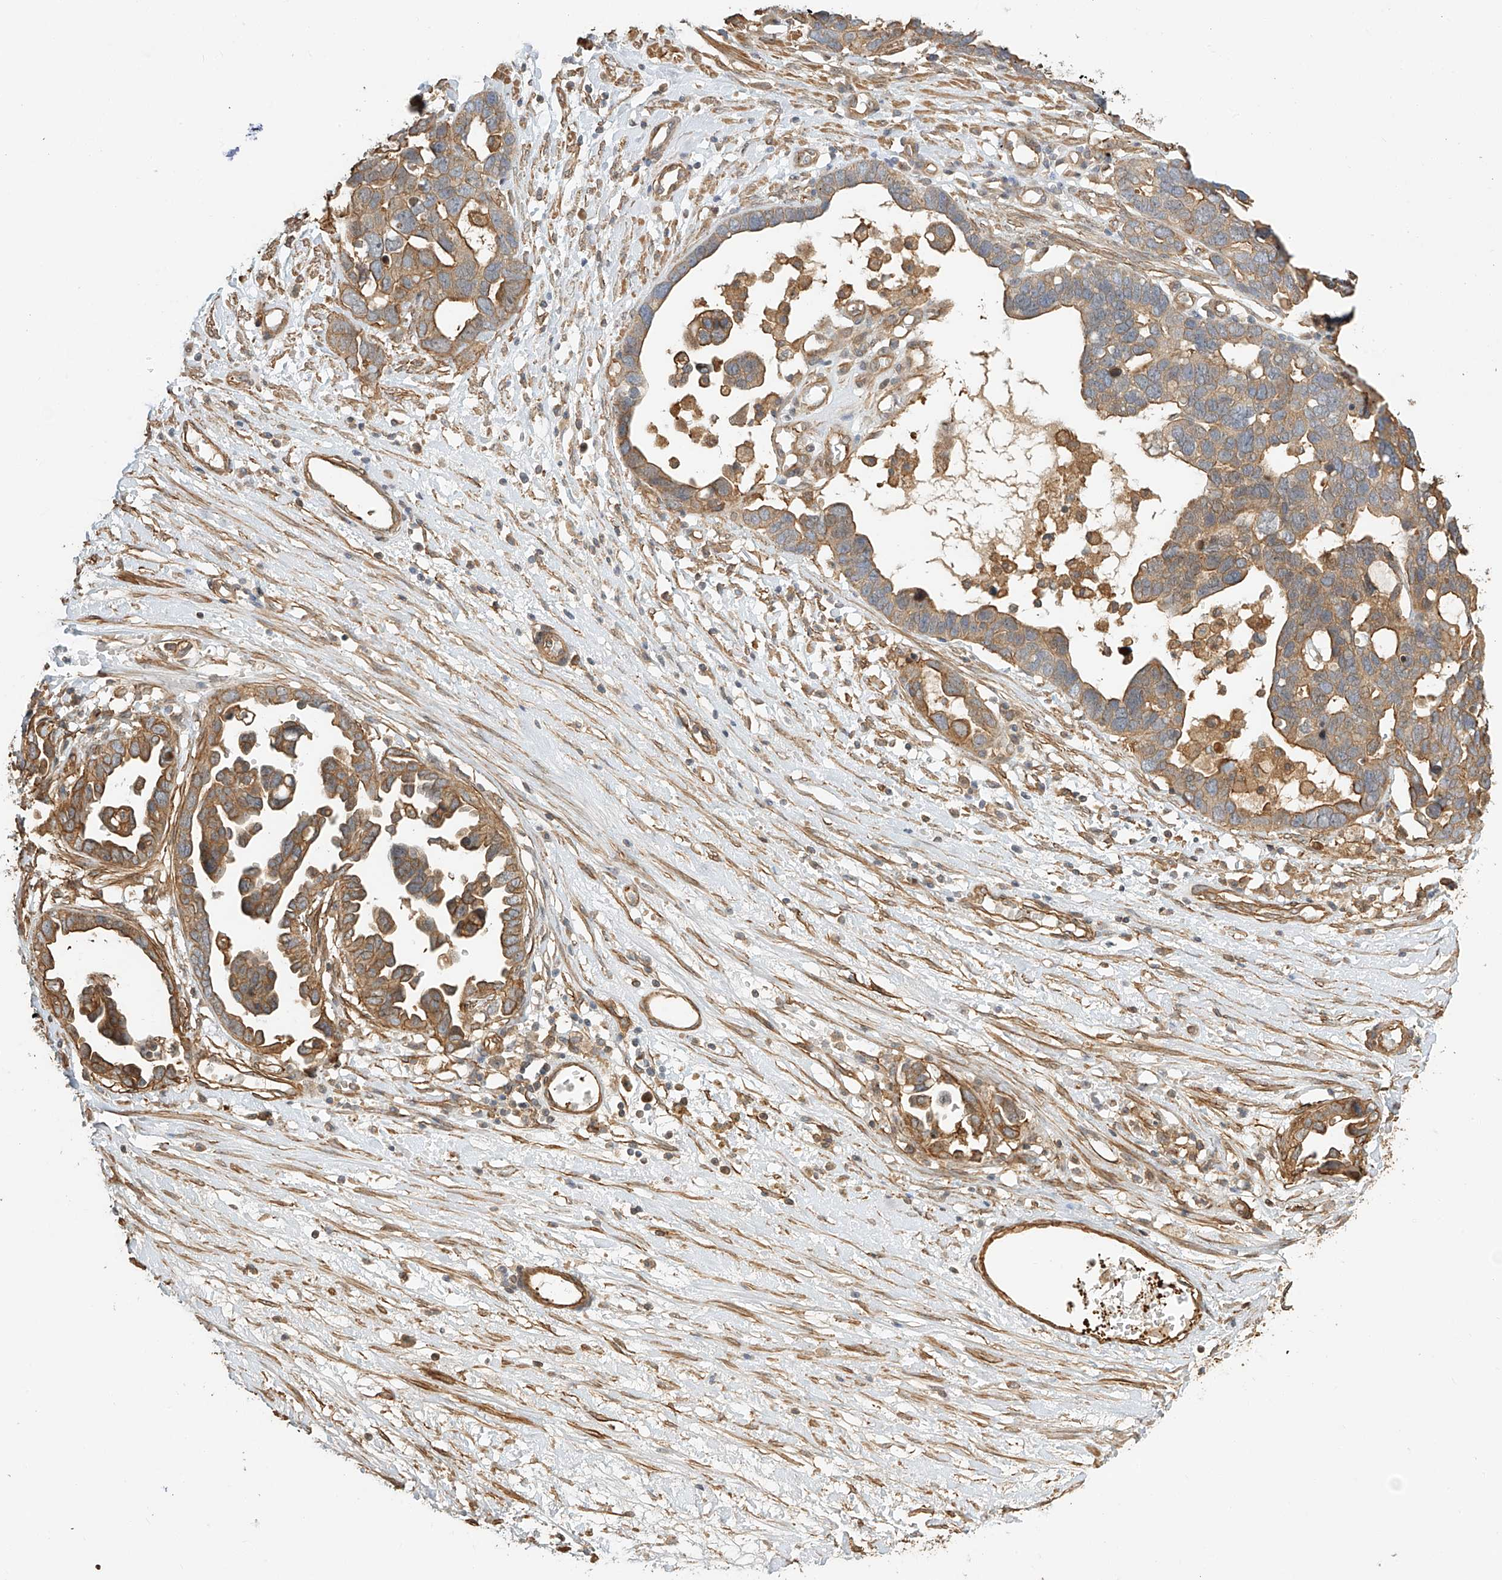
{"staining": {"intensity": "moderate", "quantity": ">75%", "location": "cytoplasmic/membranous"}, "tissue": "ovarian cancer", "cell_type": "Tumor cells", "image_type": "cancer", "snomed": [{"axis": "morphology", "description": "Cystadenocarcinoma, serous, NOS"}, {"axis": "topography", "description": "Ovary"}], "caption": "IHC photomicrograph of ovarian cancer (serous cystadenocarcinoma) stained for a protein (brown), which reveals medium levels of moderate cytoplasmic/membranous positivity in about >75% of tumor cells.", "gene": "CSMD3", "patient": {"sex": "female", "age": 54}}